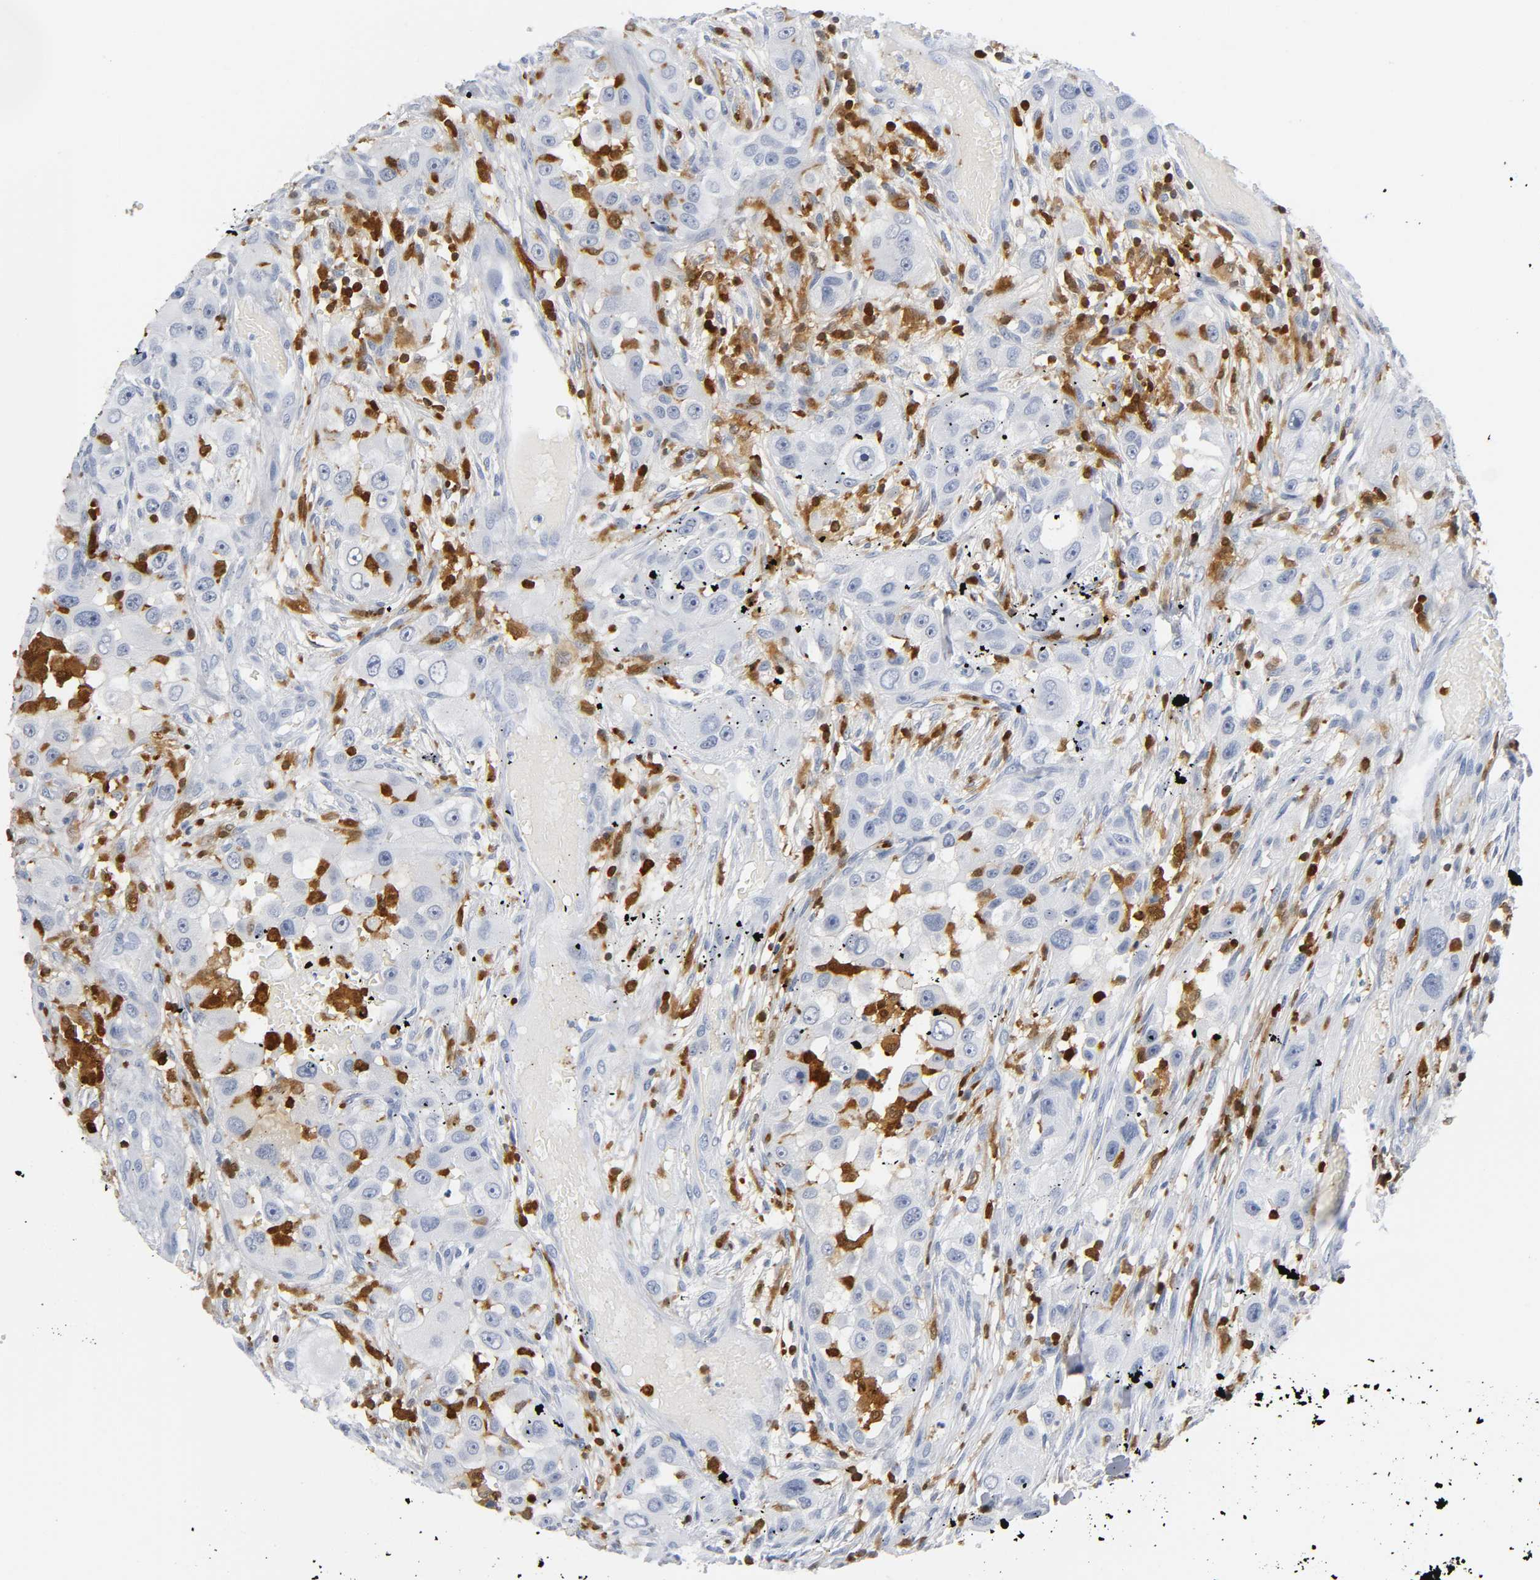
{"staining": {"intensity": "negative", "quantity": "none", "location": "none"}, "tissue": "head and neck cancer", "cell_type": "Tumor cells", "image_type": "cancer", "snomed": [{"axis": "morphology", "description": "Carcinoma, NOS"}, {"axis": "topography", "description": "Head-Neck"}], "caption": "Tumor cells are negative for protein expression in human head and neck carcinoma.", "gene": "DOK2", "patient": {"sex": "male", "age": 87}}